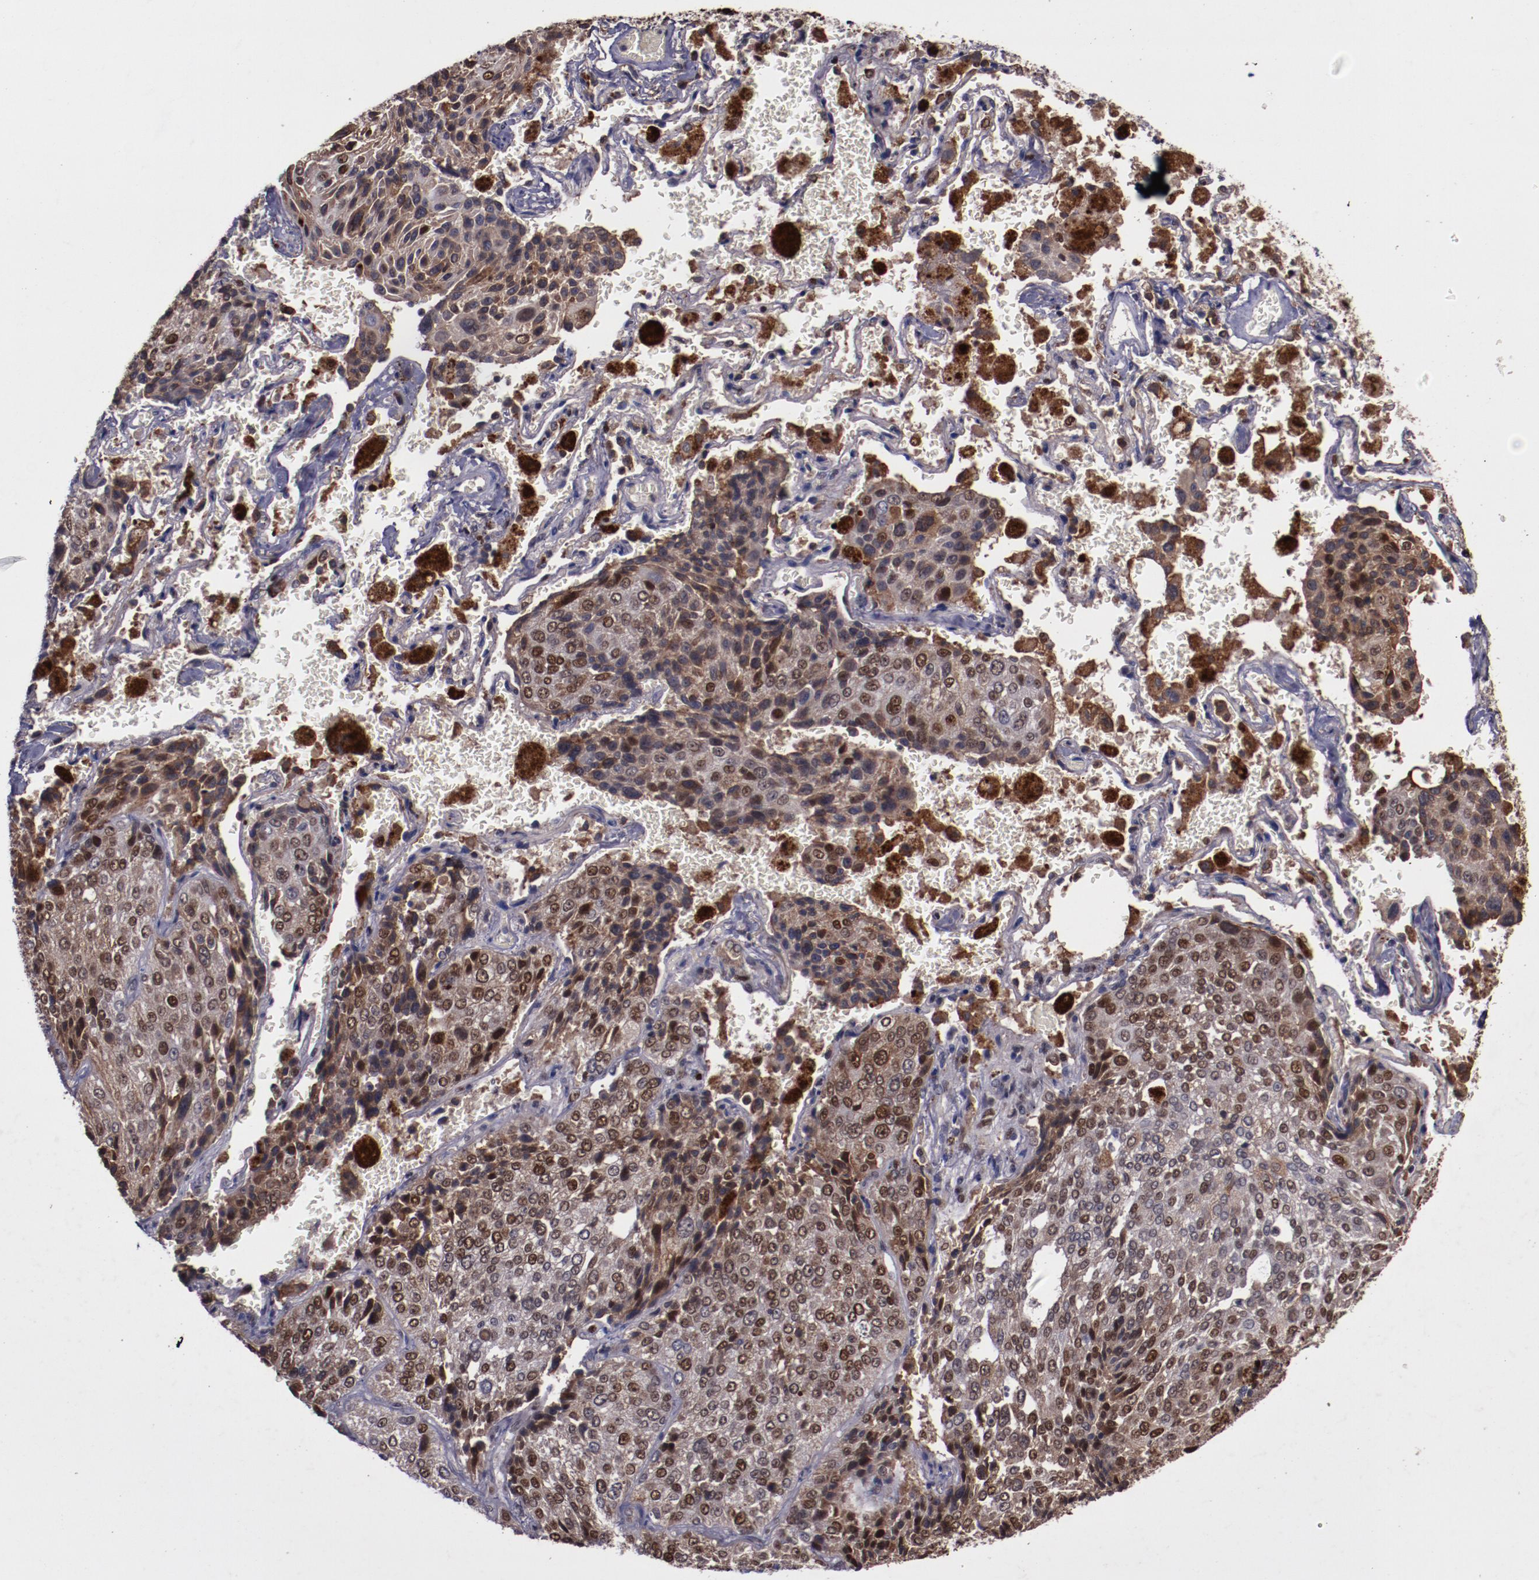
{"staining": {"intensity": "strong", "quantity": ">75%", "location": "nuclear"}, "tissue": "lung cancer", "cell_type": "Tumor cells", "image_type": "cancer", "snomed": [{"axis": "morphology", "description": "Squamous cell carcinoma, NOS"}, {"axis": "topography", "description": "Lung"}], "caption": "This is a micrograph of immunohistochemistry staining of lung squamous cell carcinoma, which shows strong positivity in the nuclear of tumor cells.", "gene": "CHEK2", "patient": {"sex": "male", "age": 54}}